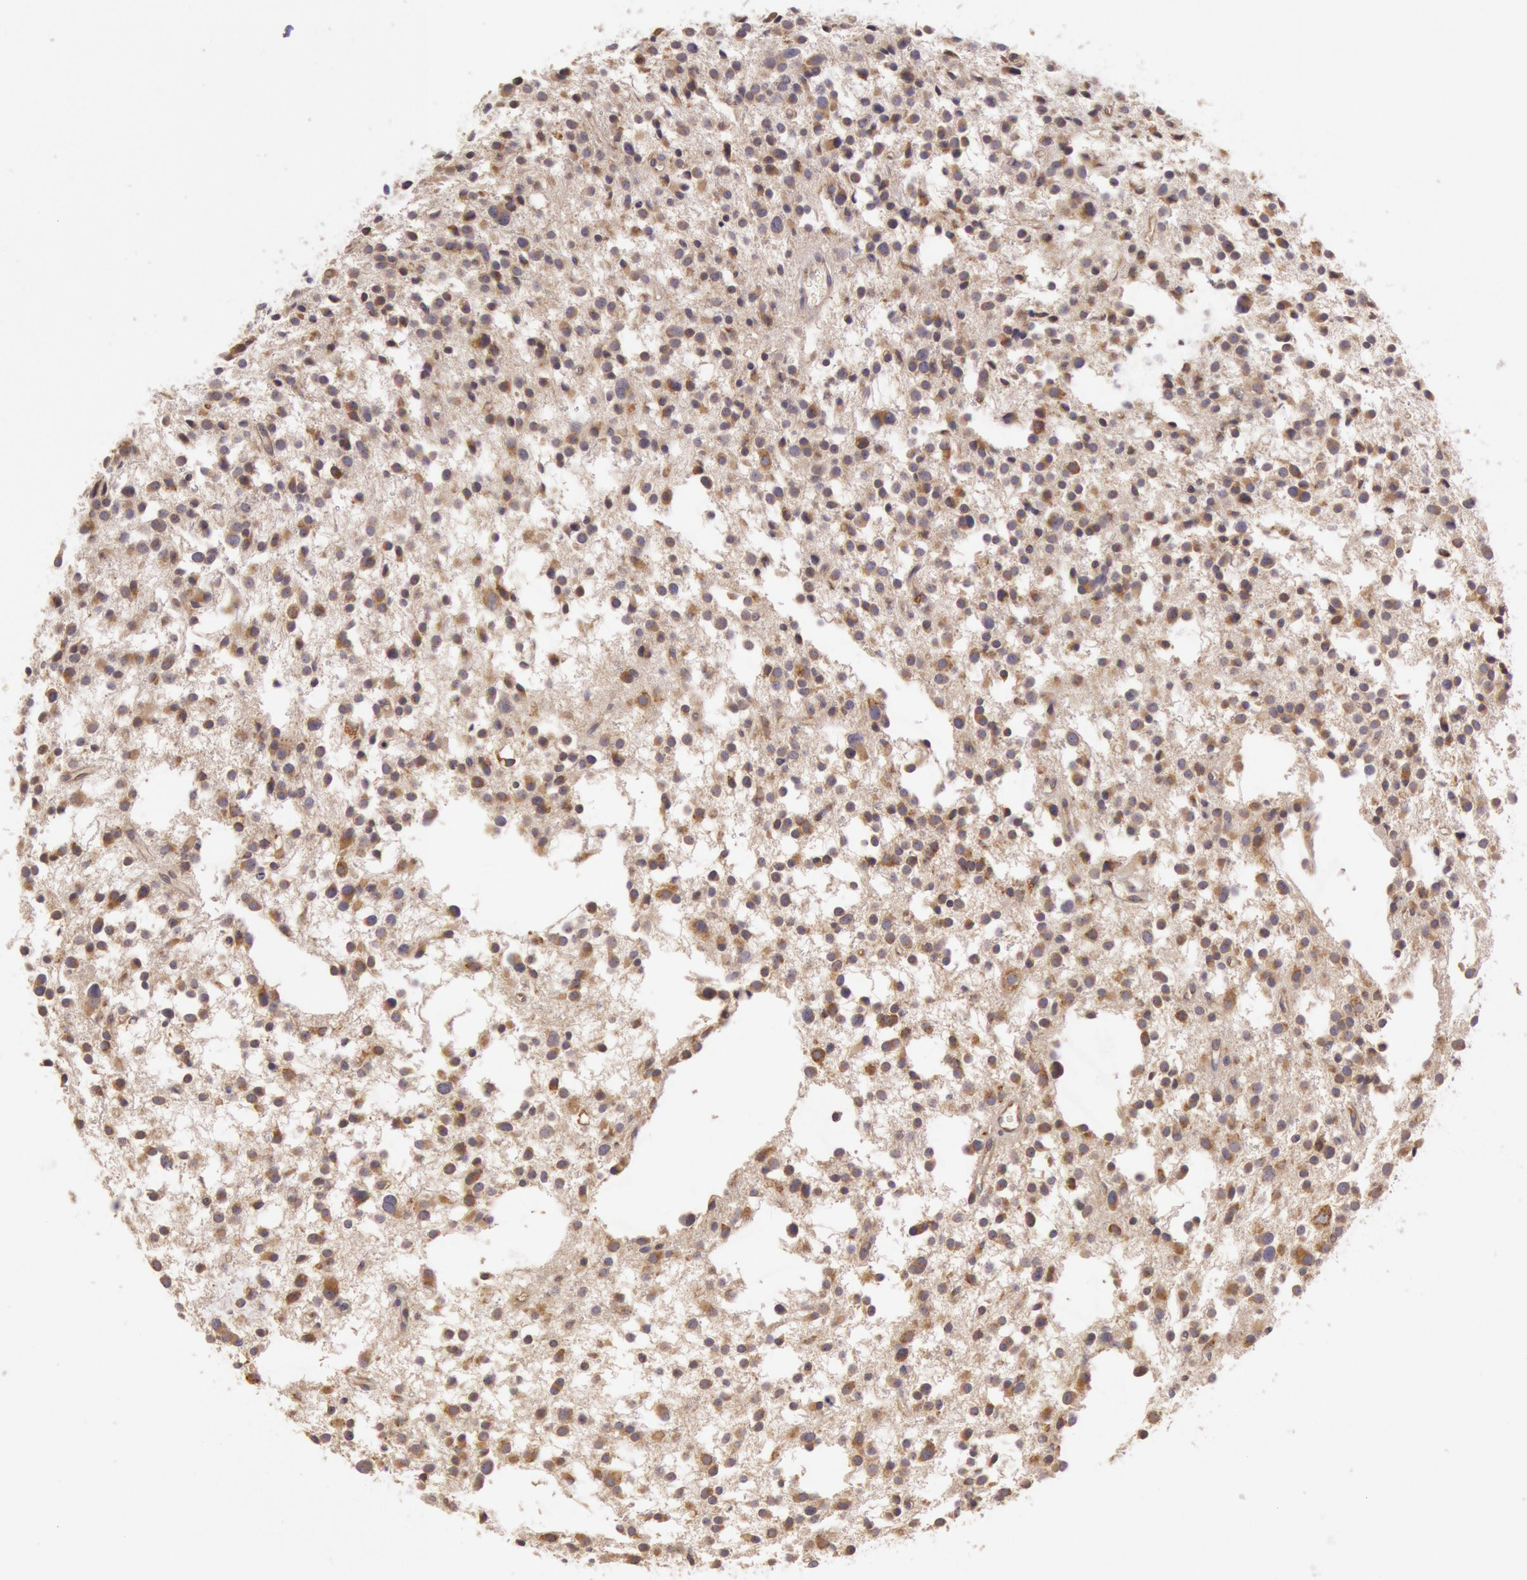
{"staining": {"intensity": "moderate", "quantity": "25%-75%", "location": "cytoplasmic/membranous"}, "tissue": "glioma", "cell_type": "Tumor cells", "image_type": "cancer", "snomed": [{"axis": "morphology", "description": "Glioma, malignant, Low grade"}, {"axis": "topography", "description": "Brain"}], "caption": "Malignant glioma (low-grade) stained with immunohistochemistry exhibits moderate cytoplasmic/membranous expression in approximately 25%-75% of tumor cells.", "gene": "CHUK", "patient": {"sex": "female", "age": 36}}